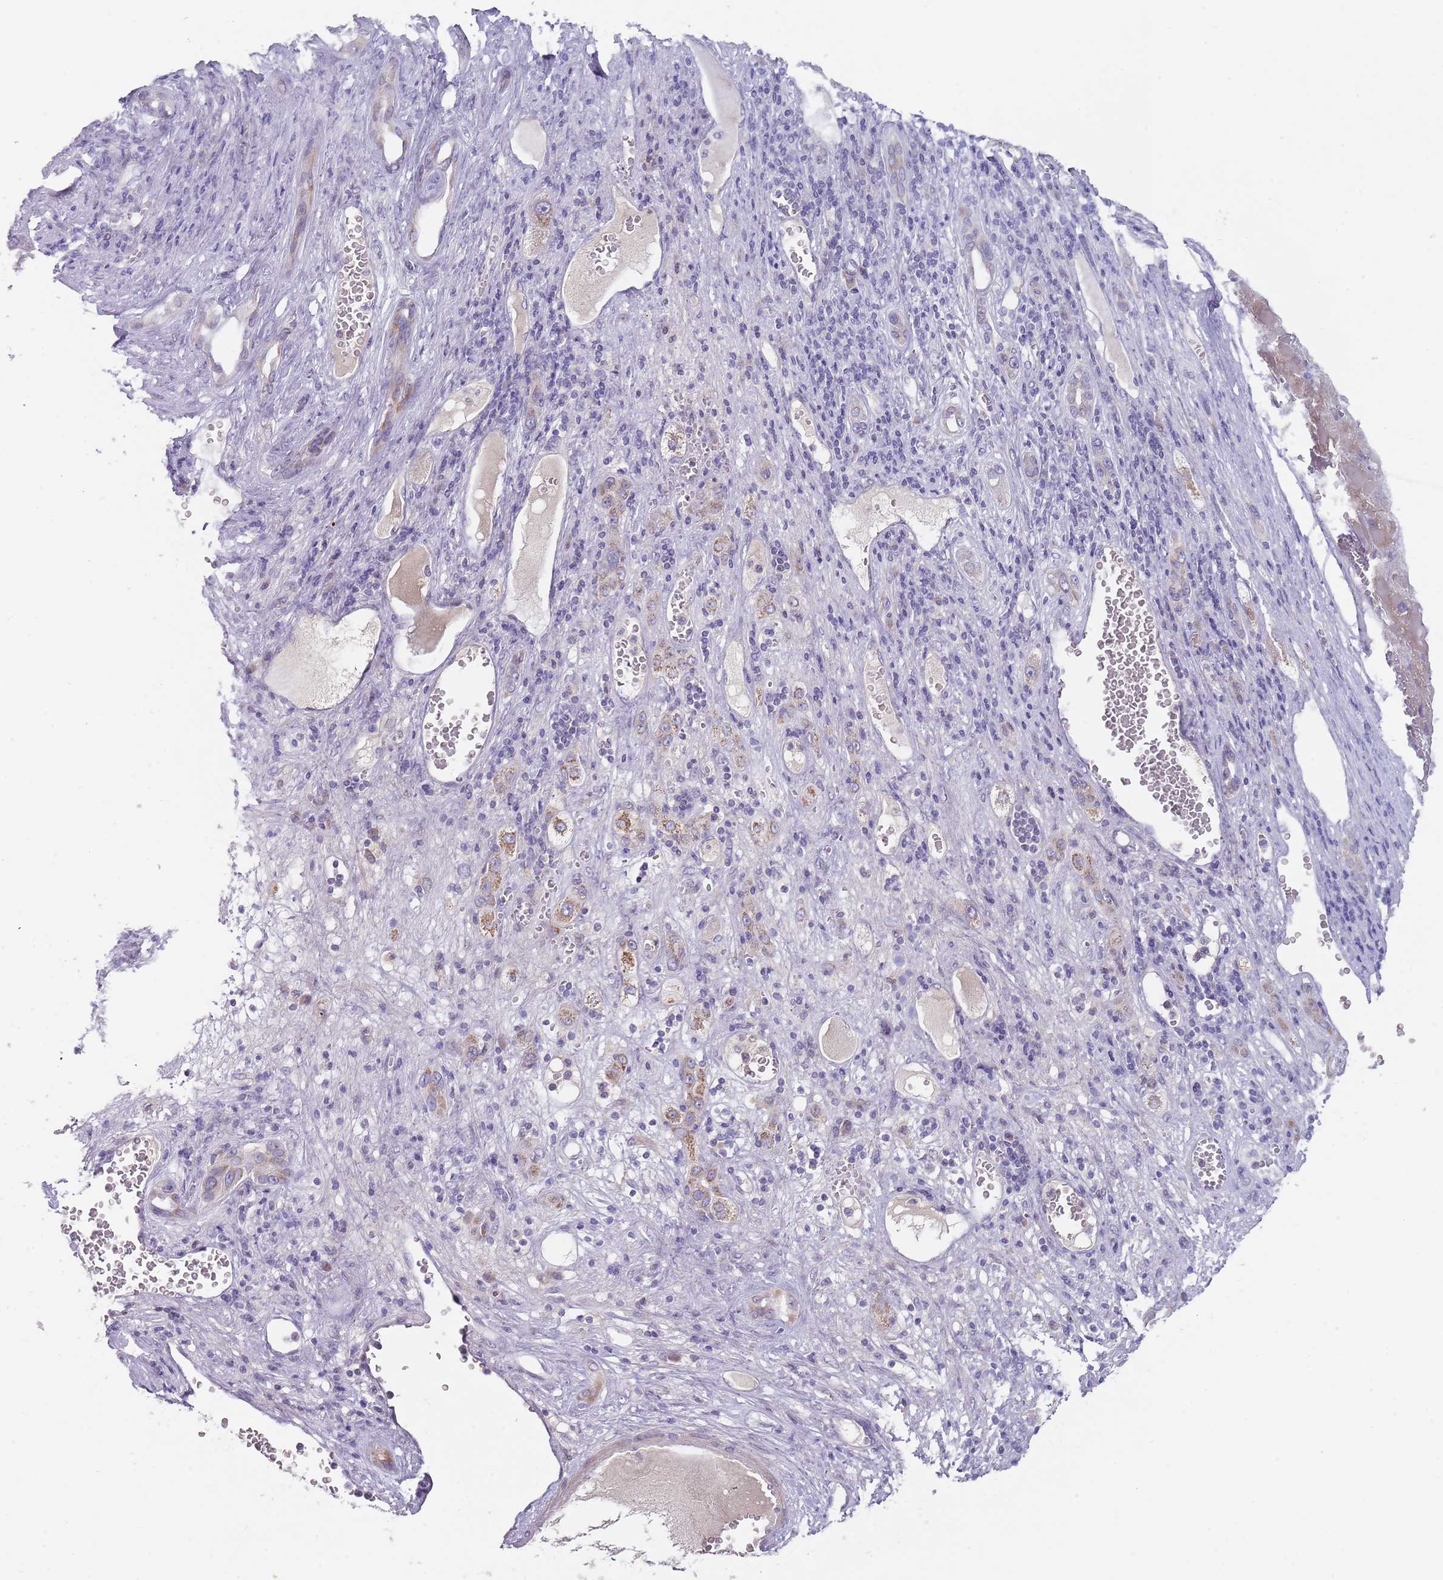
{"staining": {"intensity": "weak", "quantity": "<25%", "location": "cytoplasmic/membranous"}, "tissue": "liver cancer", "cell_type": "Tumor cells", "image_type": "cancer", "snomed": [{"axis": "morphology", "description": "Carcinoma, Hepatocellular, NOS"}, {"axis": "topography", "description": "Liver"}], "caption": "This is an immunohistochemistry micrograph of human liver hepatocellular carcinoma. There is no positivity in tumor cells.", "gene": "PRAC1", "patient": {"sex": "female", "age": 73}}